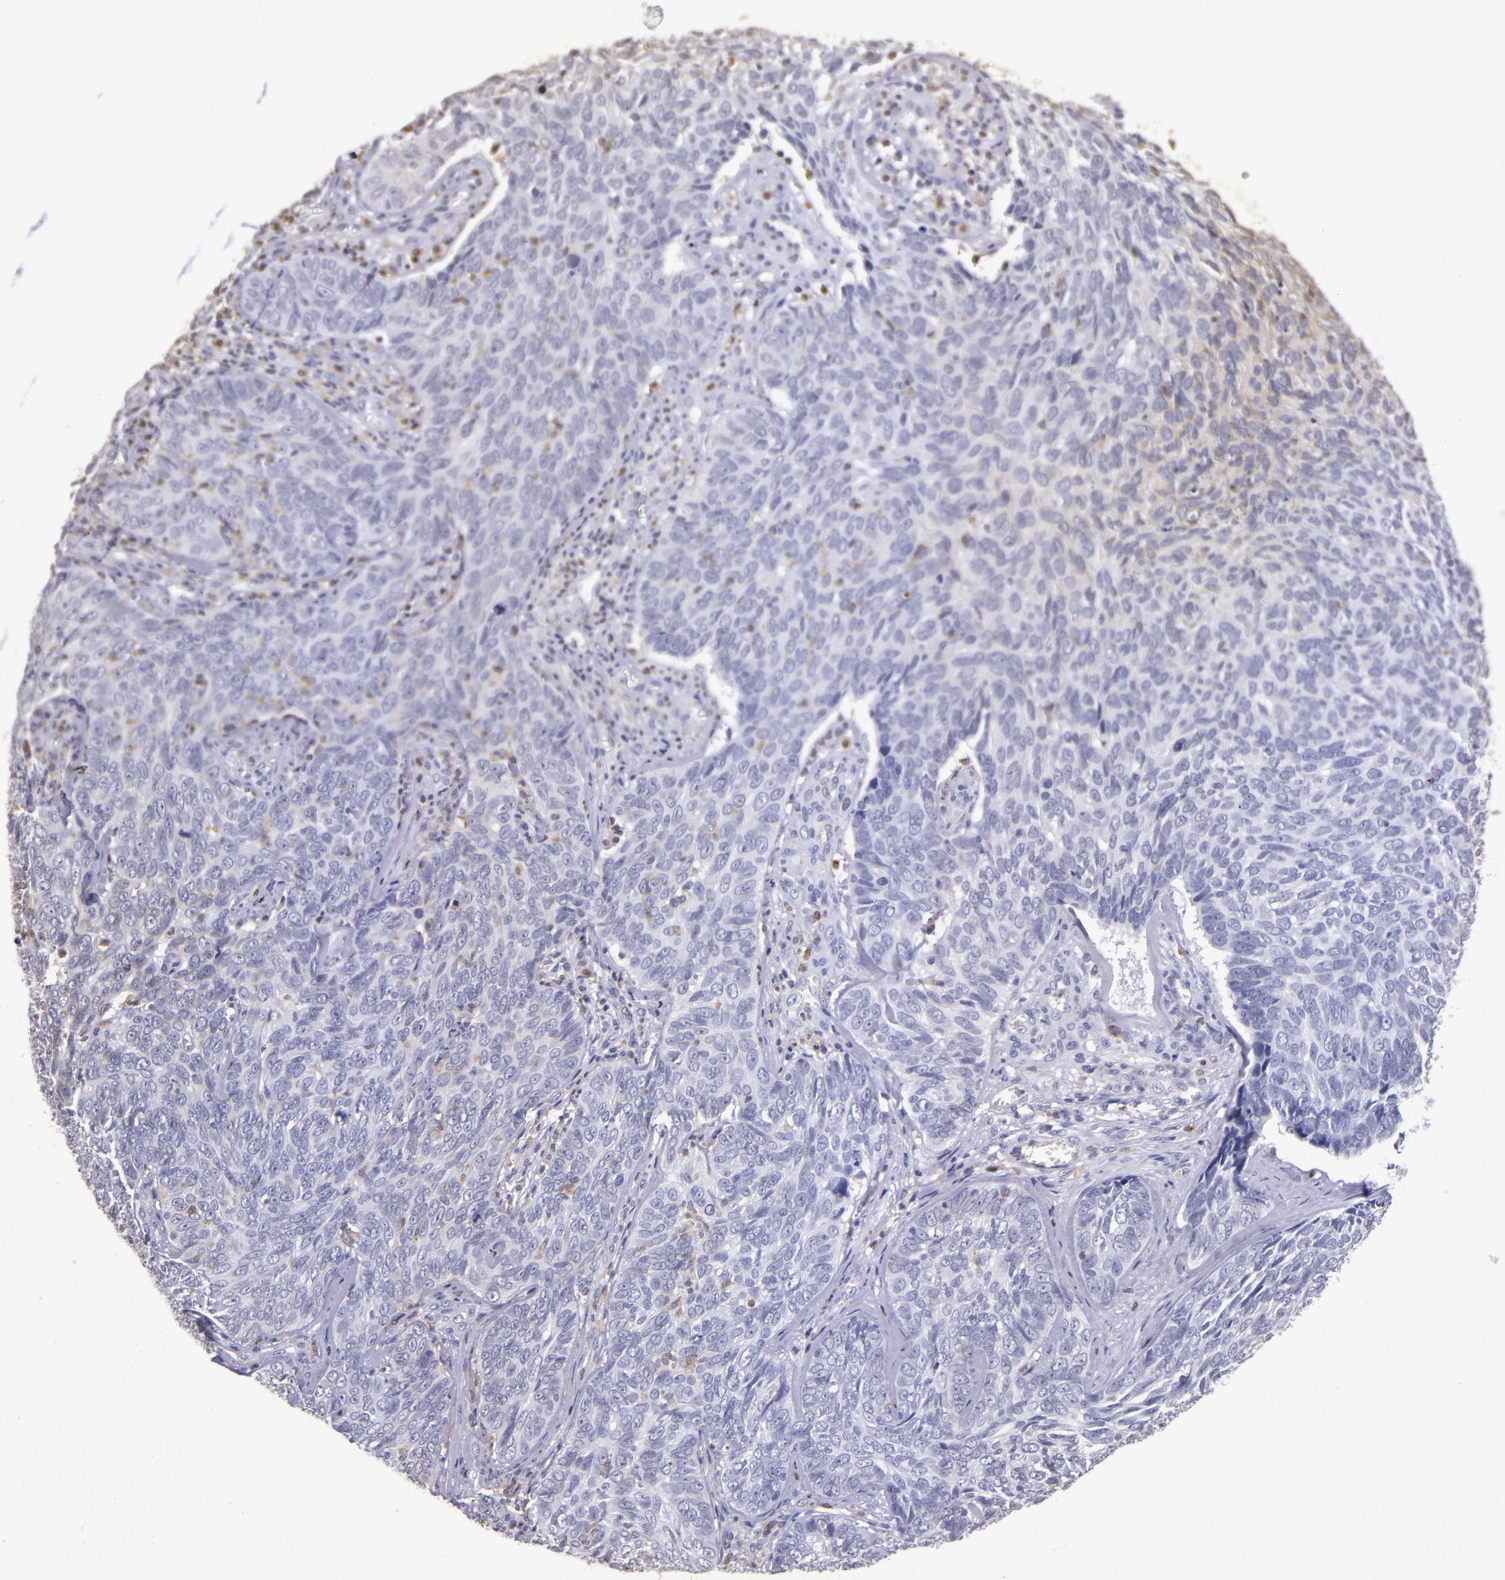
{"staining": {"intensity": "negative", "quantity": "none", "location": "none"}, "tissue": "skin cancer", "cell_type": "Tumor cells", "image_type": "cancer", "snomed": [{"axis": "morphology", "description": "Basal cell carcinoma"}, {"axis": "topography", "description": "Skin"}], "caption": "This is an immunohistochemistry micrograph of human skin cancer. There is no staining in tumor cells.", "gene": "SLC2A3", "patient": {"sex": "male", "age": 72}}